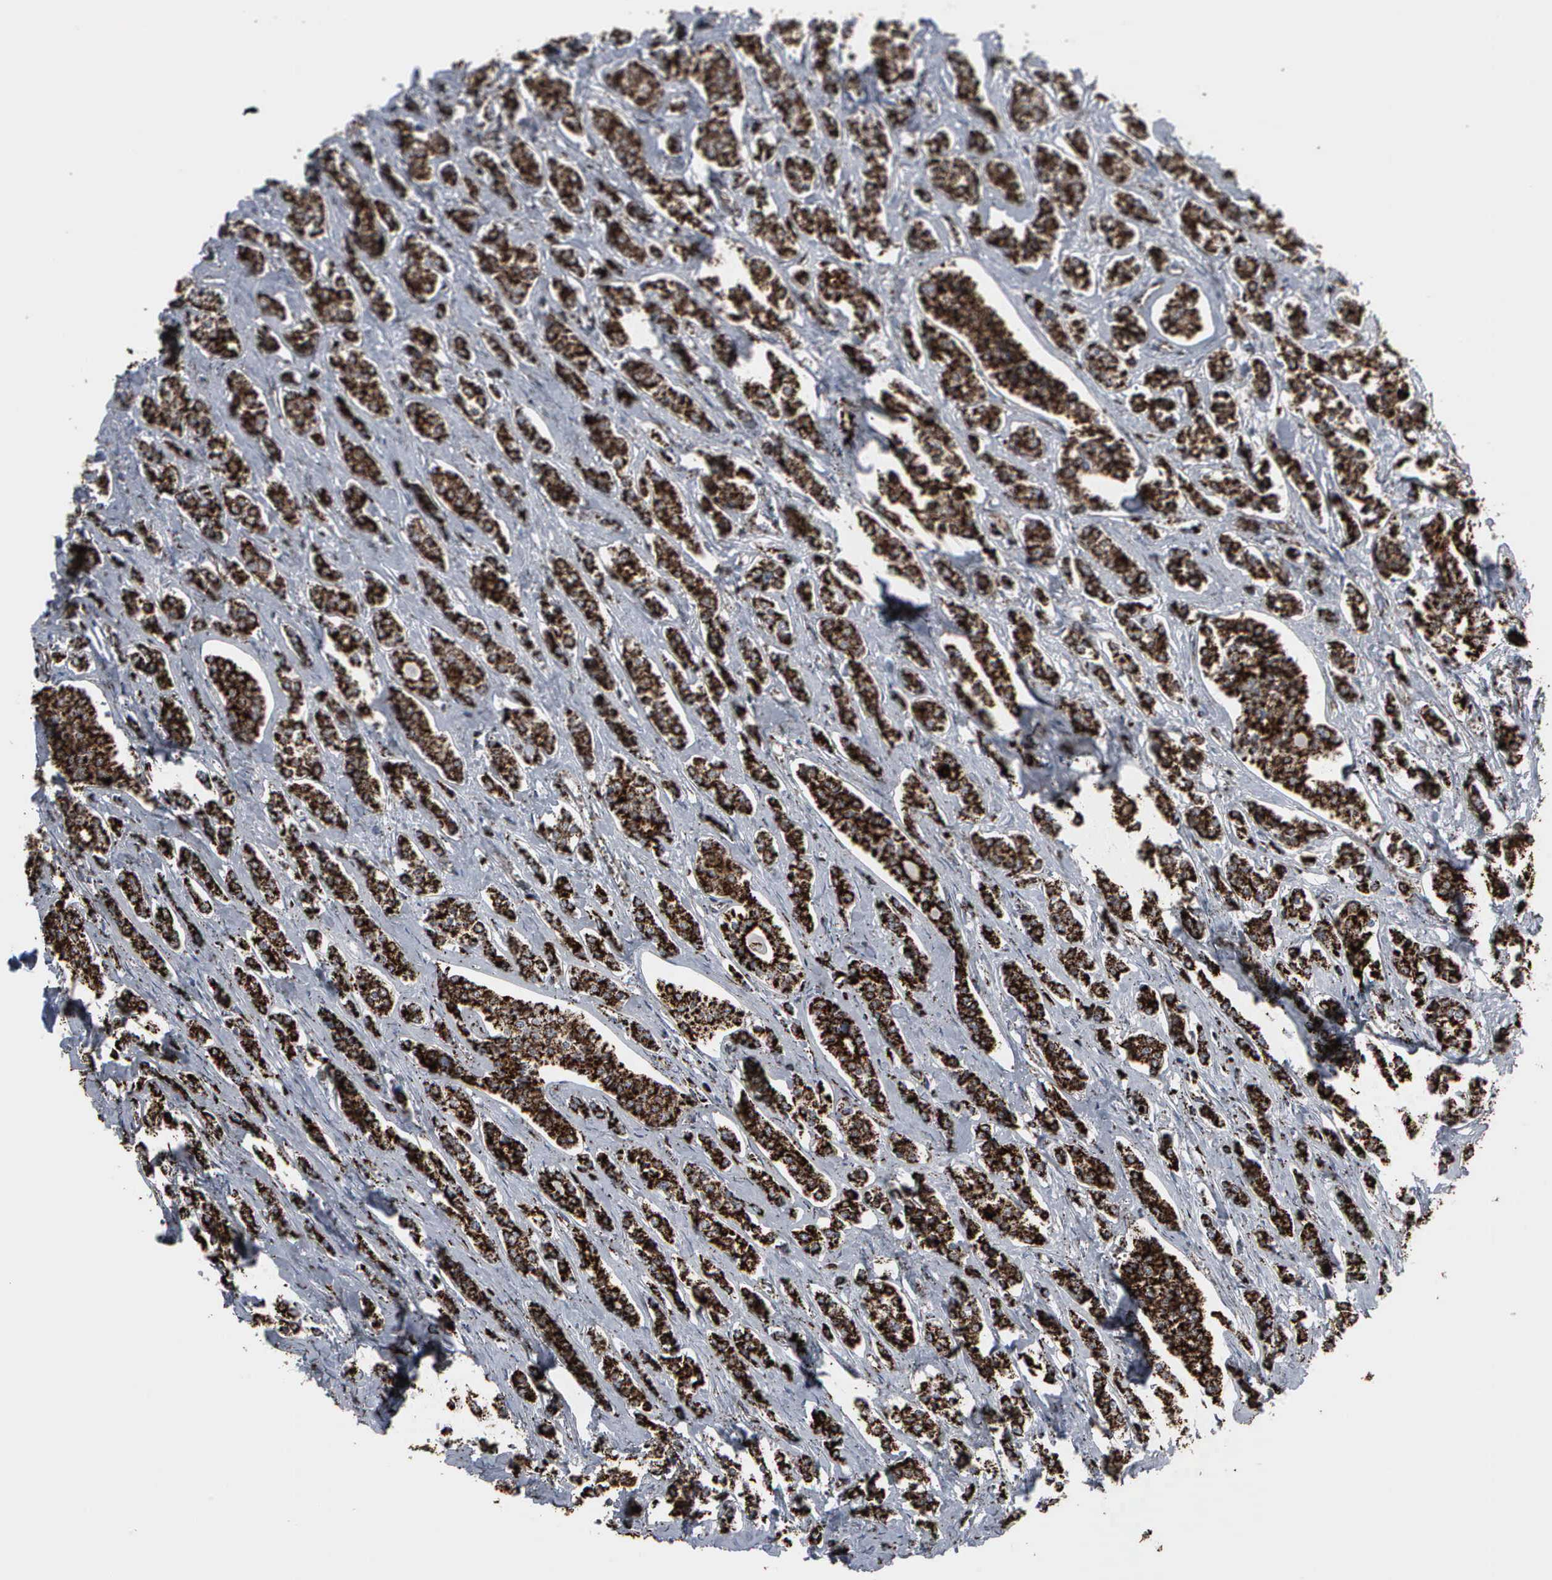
{"staining": {"intensity": "strong", "quantity": ">75%", "location": "cytoplasmic/membranous"}, "tissue": "carcinoid", "cell_type": "Tumor cells", "image_type": "cancer", "snomed": [{"axis": "morphology", "description": "Carcinoid, malignant, NOS"}, {"axis": "topography", "description": "Small intestine"}], "caption": "Immunohistochemistry (IHC) histopathology image of neoplastic tissue: carcinoid stained using immunohistochemistry demonstrates high levels of strong protein expression localized specifically in the cytoplasmic/membranous of tumor cells, appearing as a cytoplasmic/membranous brown color.", "gene": "HSPA9", "patient": {"sex": "male", "age": 63}}